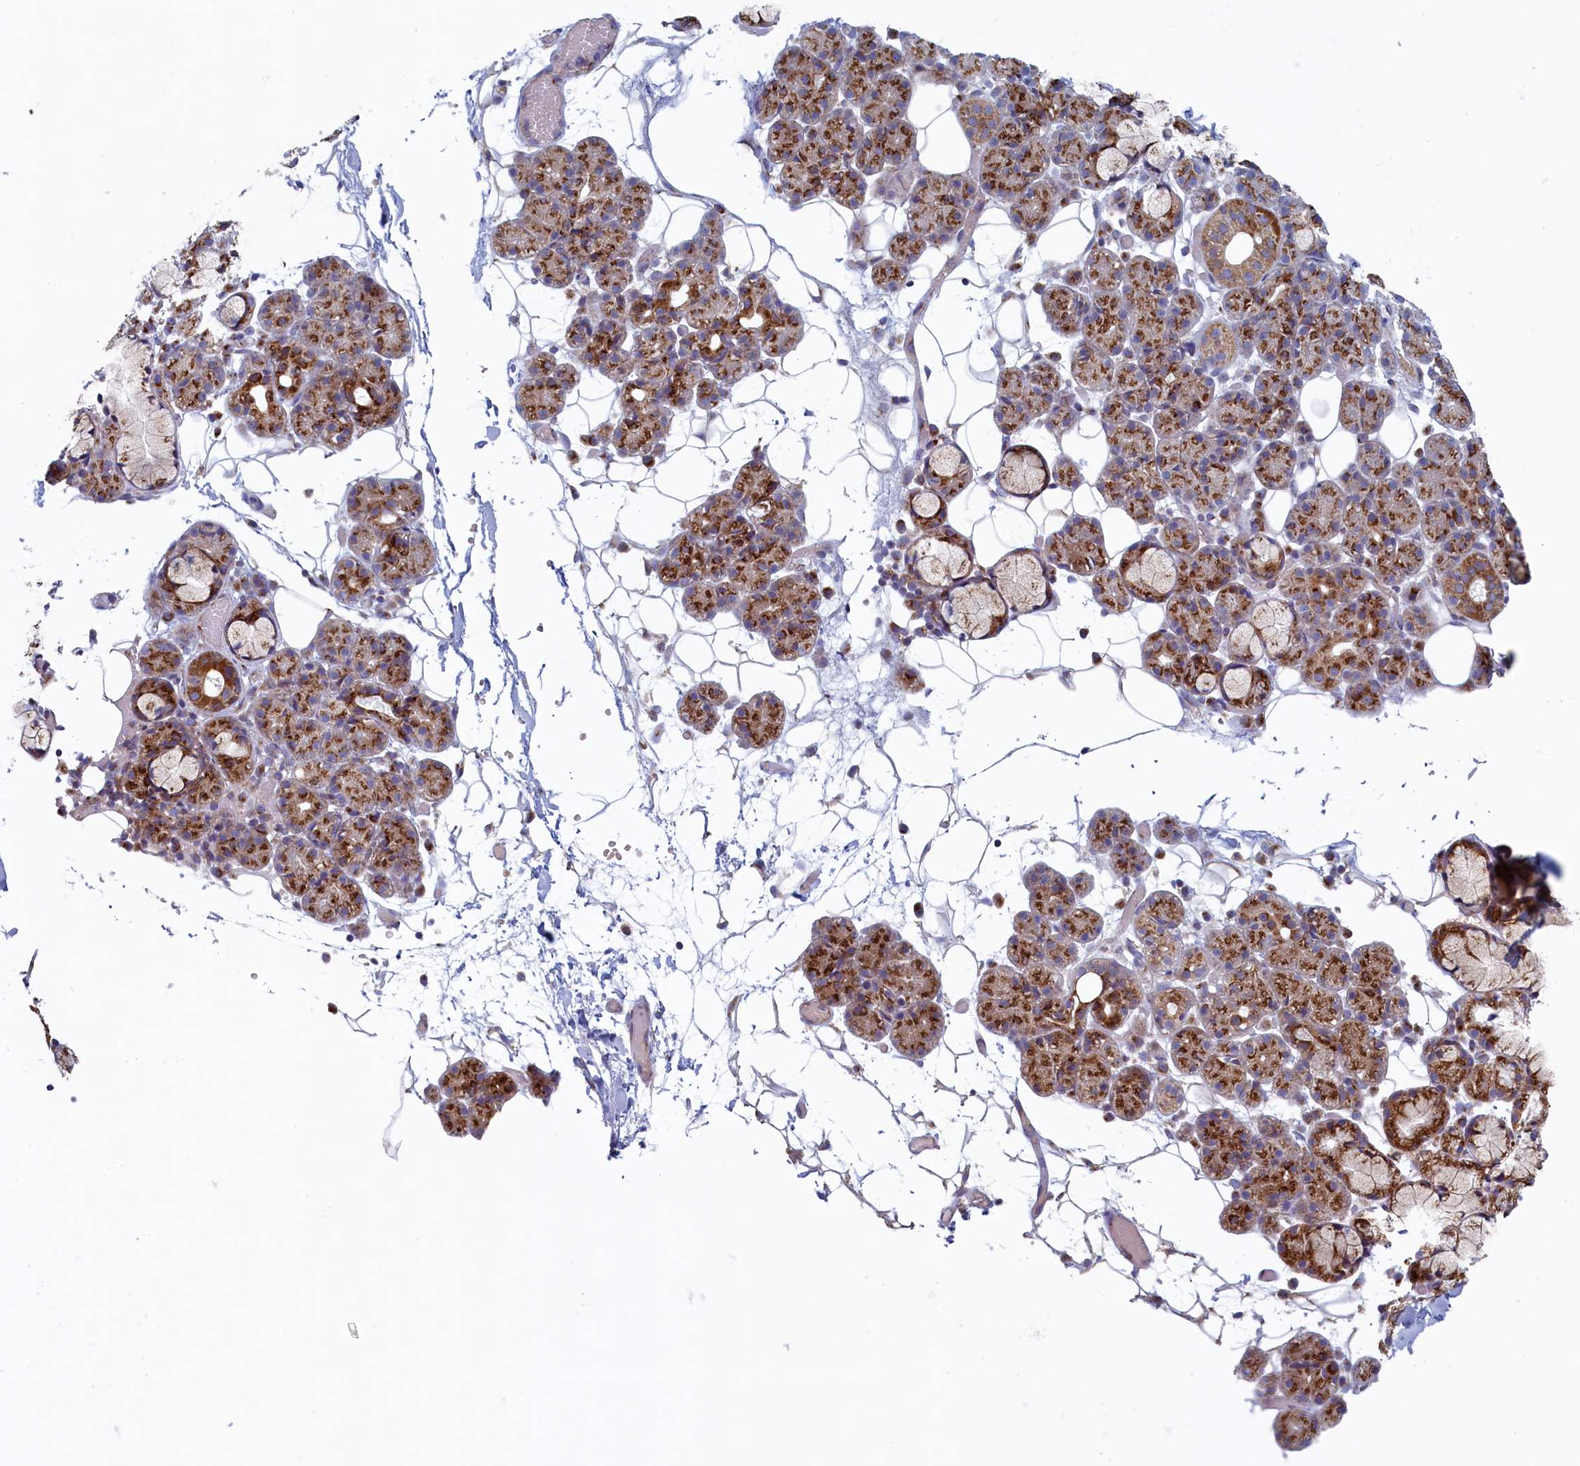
{"staining": {"intensity": "moderate", "quantity": ">75%", "location": "cytoplasmic/membranous"}, "tissue": "salivary gland", "cell_type": "Glandular cells", "image_type": "normal", "snomed": [{"axis": "morphology", "description": "Normal tissue, NOS"}, {"axis": "topography", "description": "Salivary gland"}], "caption": "Glandular cells display medium levels of moderate cytoplasmic/membranous positivity in approximately >75% of cells in unremarkable salivary gland.", "gene": "MTFMT", "patient": {"sex": "male", "age": 63}}